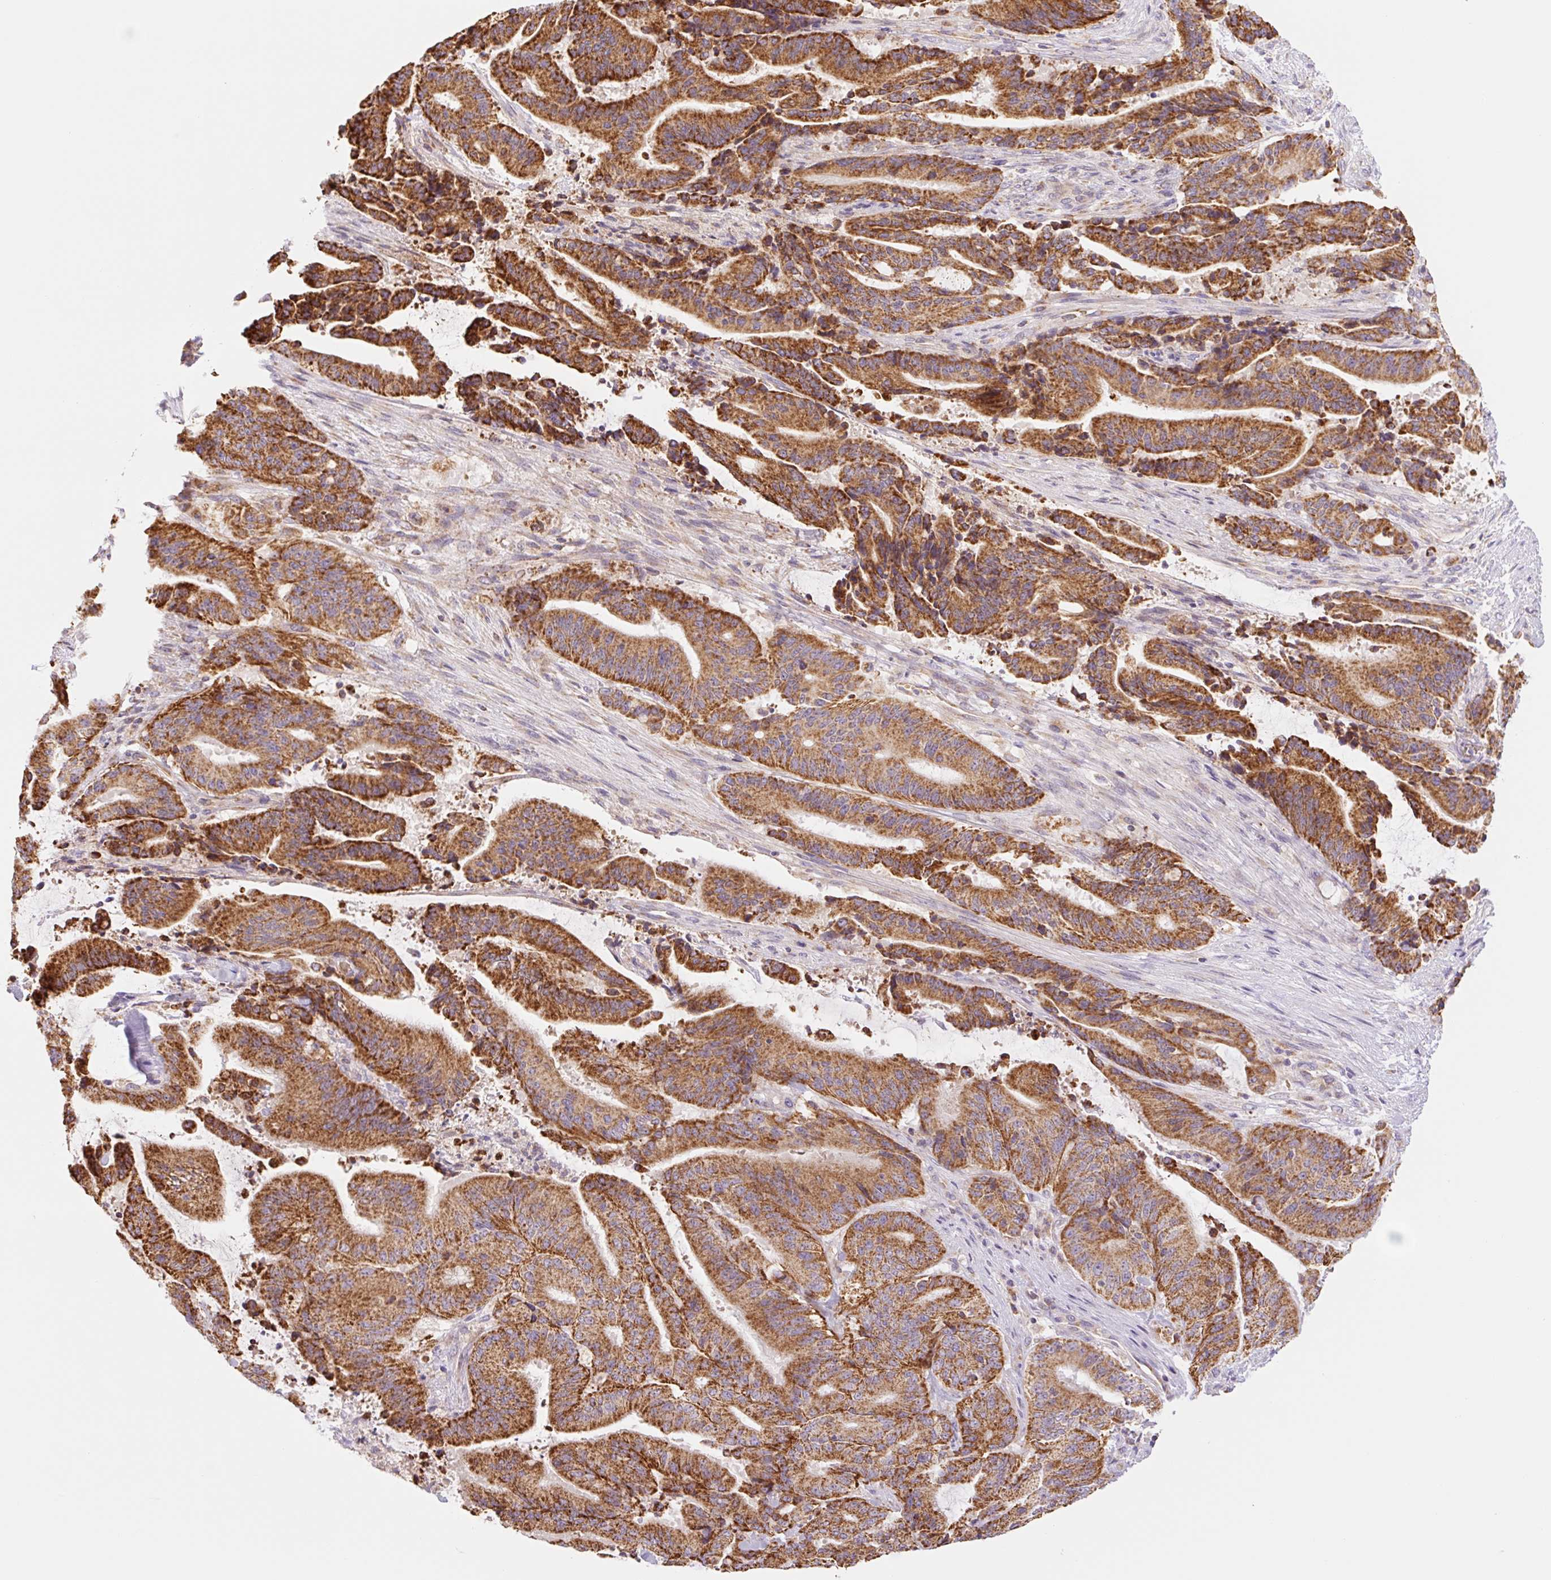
{"staining": {"intensity": "strong", "quantity": ">75%", "location": "cytoplasmic/membranous"}, "tissue": "liver cancer", "cell_type": "Tumor cells", "image_type": "cancer", "snomed": [{"axis": "morphology", "description": "Normal tissue, NOS"}, {"axis": "morphology", "description": "Cholangiocarcinoma"}, {"axis": "topography", "description": "Liver"}, {"axis": "topography", "description": "Peripheral nerve tissue"}], "caption": "High-magnification brightfield microscopy of liver cancer (cholangiocarcinoma) stained with DAB (brown) and counterstained with hematoxylin (blue). tumor cells exhibit strong cytoplasmic/membranous staining is present in about>75% of cells. Immunohistochemistry stains the protein of interest in brown and the nuclei are stained blue.", "gene": "GOSR2", "patient": {"sex": "female", "age": 73}}